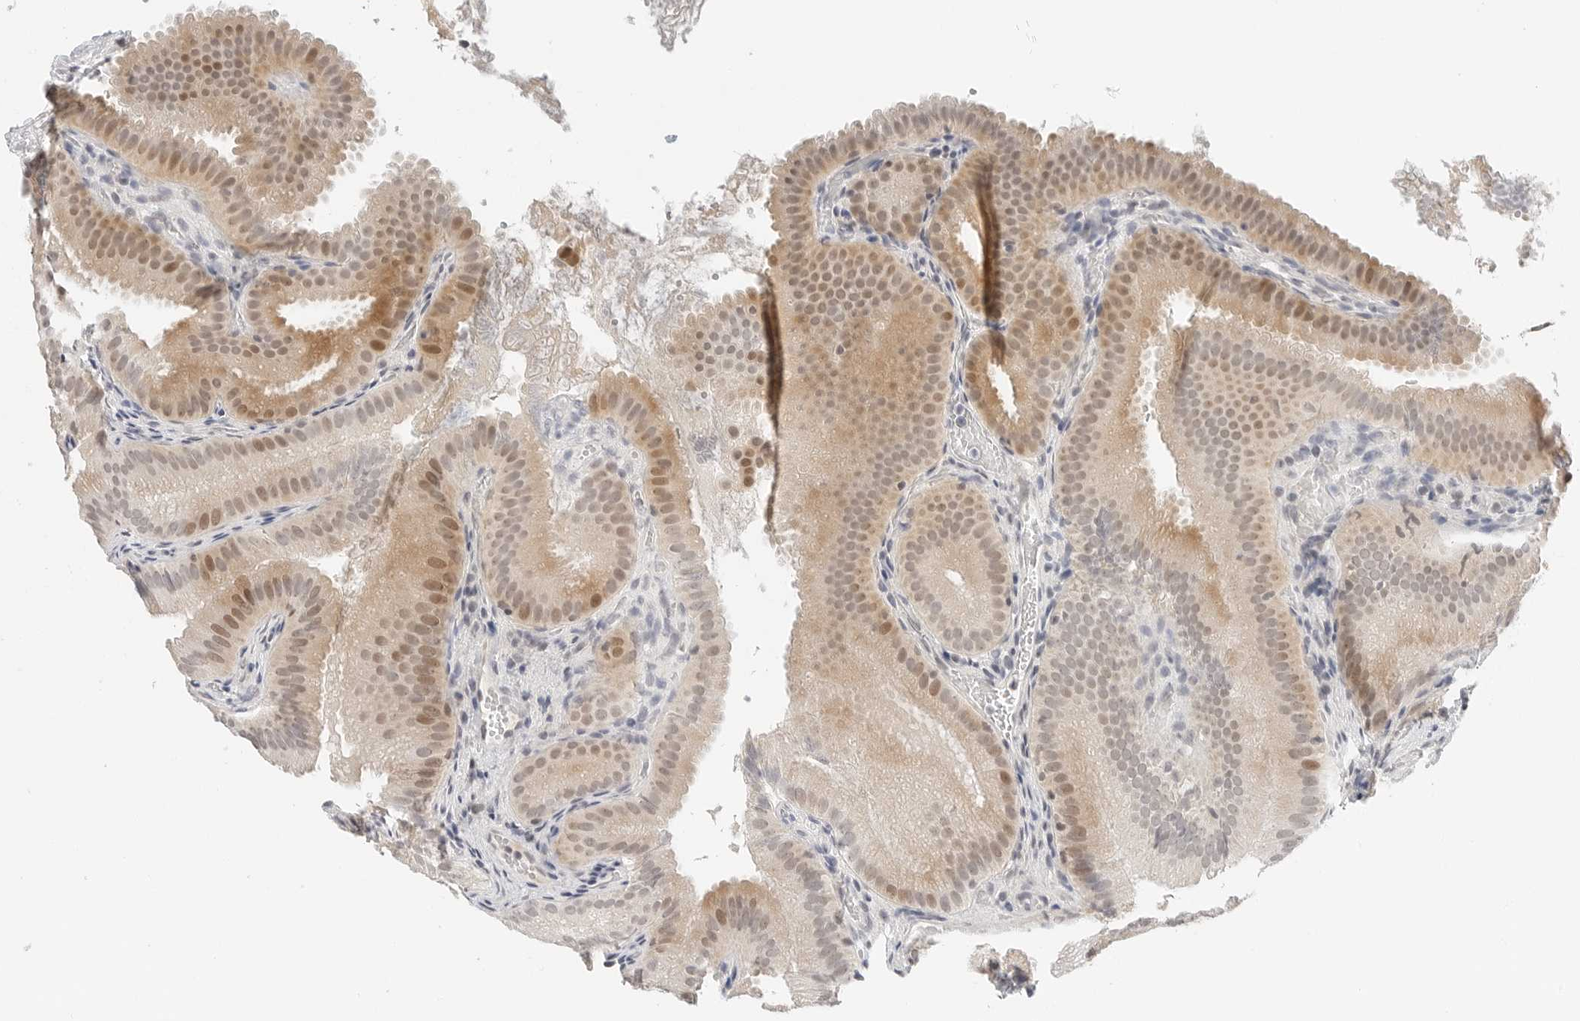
{"staining": {"intensity": "moderate", "quantity": ">75%", "location": "cytoplasmic/membranous,nuclear"}, "tissue": "gallbladder", "cell_type": "Glandular cells", "image_type": "normal", "snomed": [{"axis": "morphology", "description": "Normal tissue, NOS"}, {"axis": "topography", "description": "Gallbladder"}], "caption": "Unremarkable gallbladder demonstrates moderate cytoplasmic/membranous,nuclear expression in approximately >75% of glandular cells.", "gene": "TSEN2", "patient": {"sex": "female", "age": 30}}